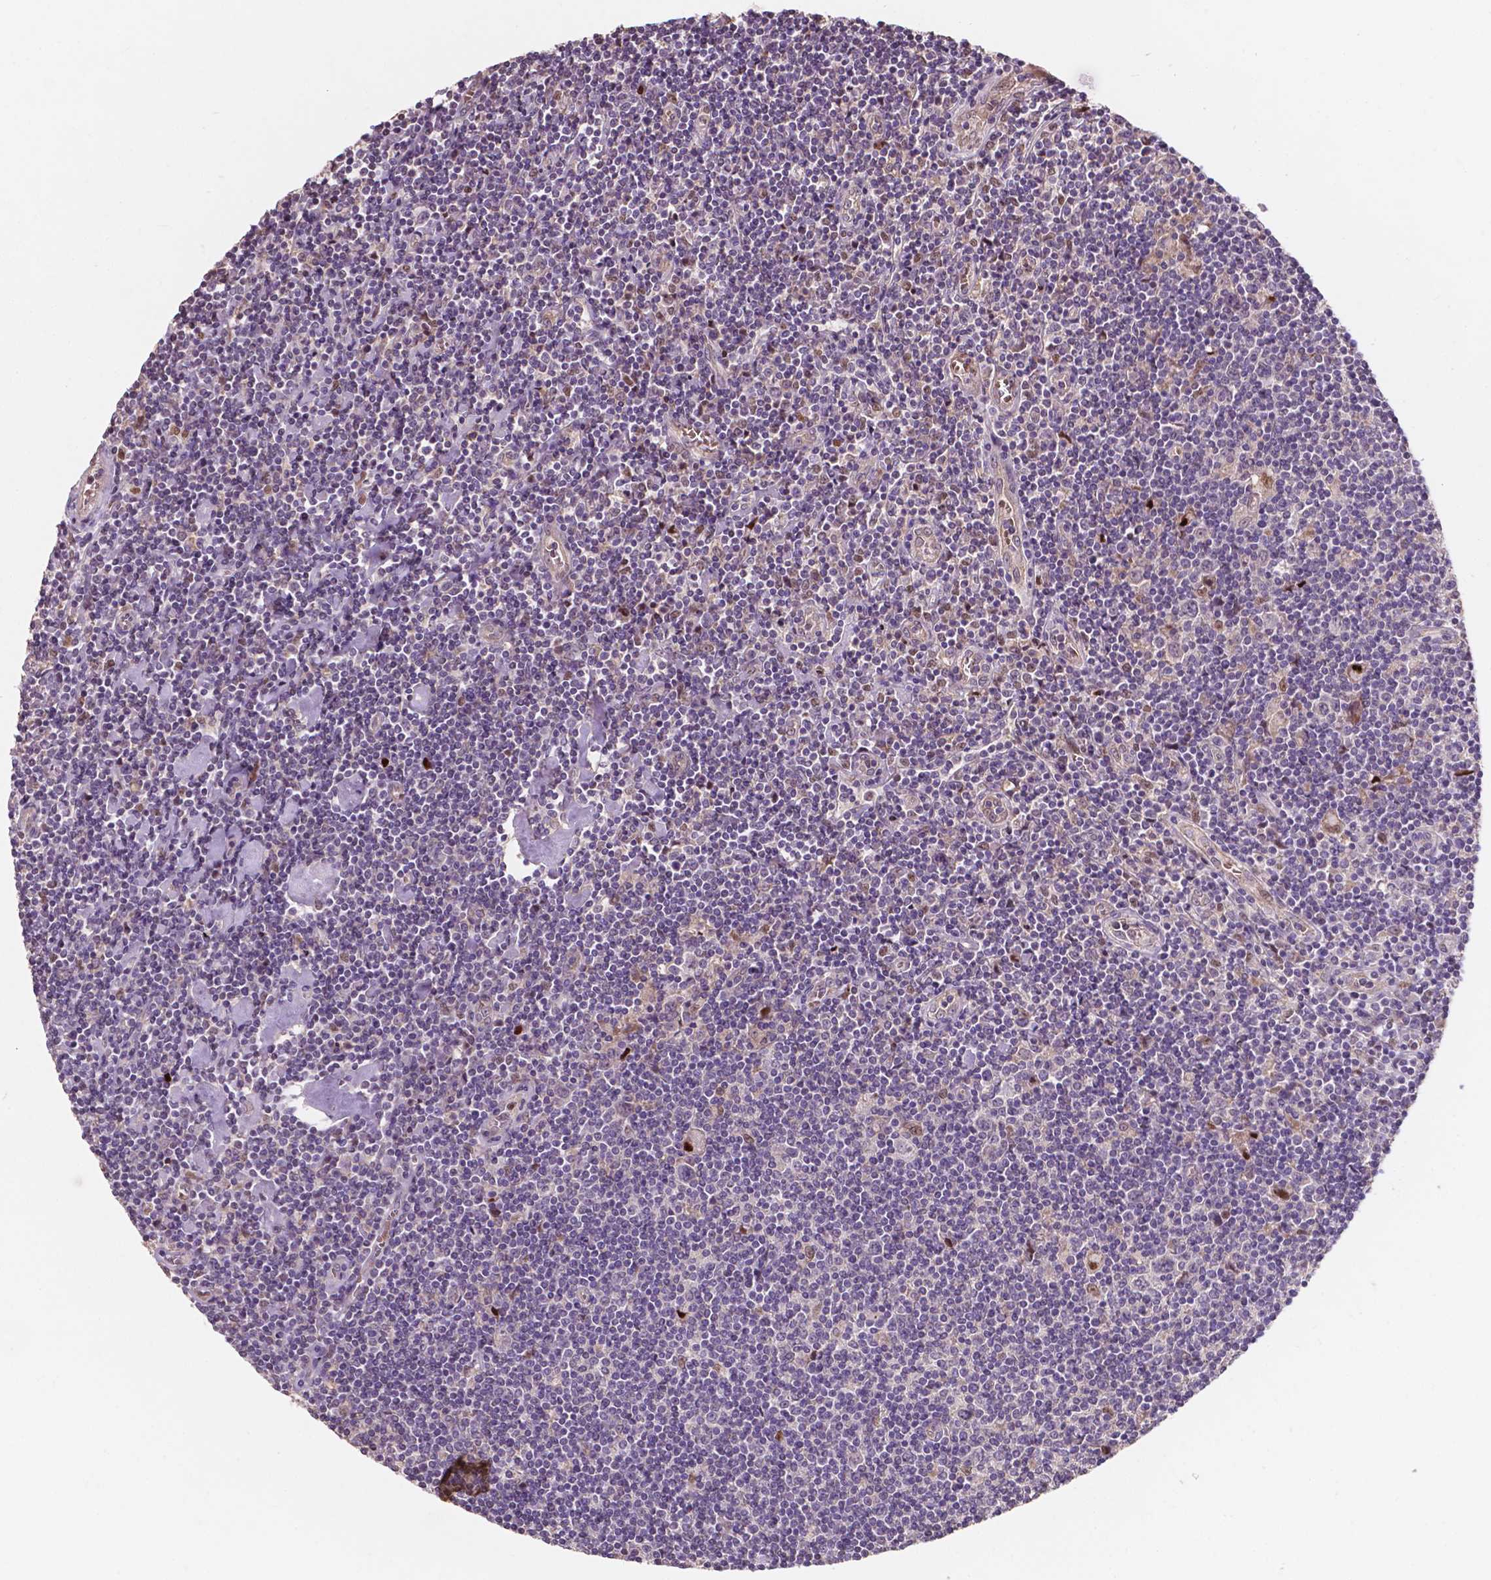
{"staining": {"intensity": "moderate", "quantity": "<25%", "location": "nuclear"}, "tissue": "lymphoma", "cell_type": "Tumor cells", "image_type": "cancer", "snomed": [{"axis": "morphology", "description": "Hodgkin's disease, NOS"}, {"axis": "topography", "description": "Lymph node"}], "caption": "Hodgkin's disease stained with a brown dye exhibits moderate nuclear positive staining in approximately <25% of tumor cells.", "gene": "DUSP16", "patient": {"sex": "male", "age": 40}}